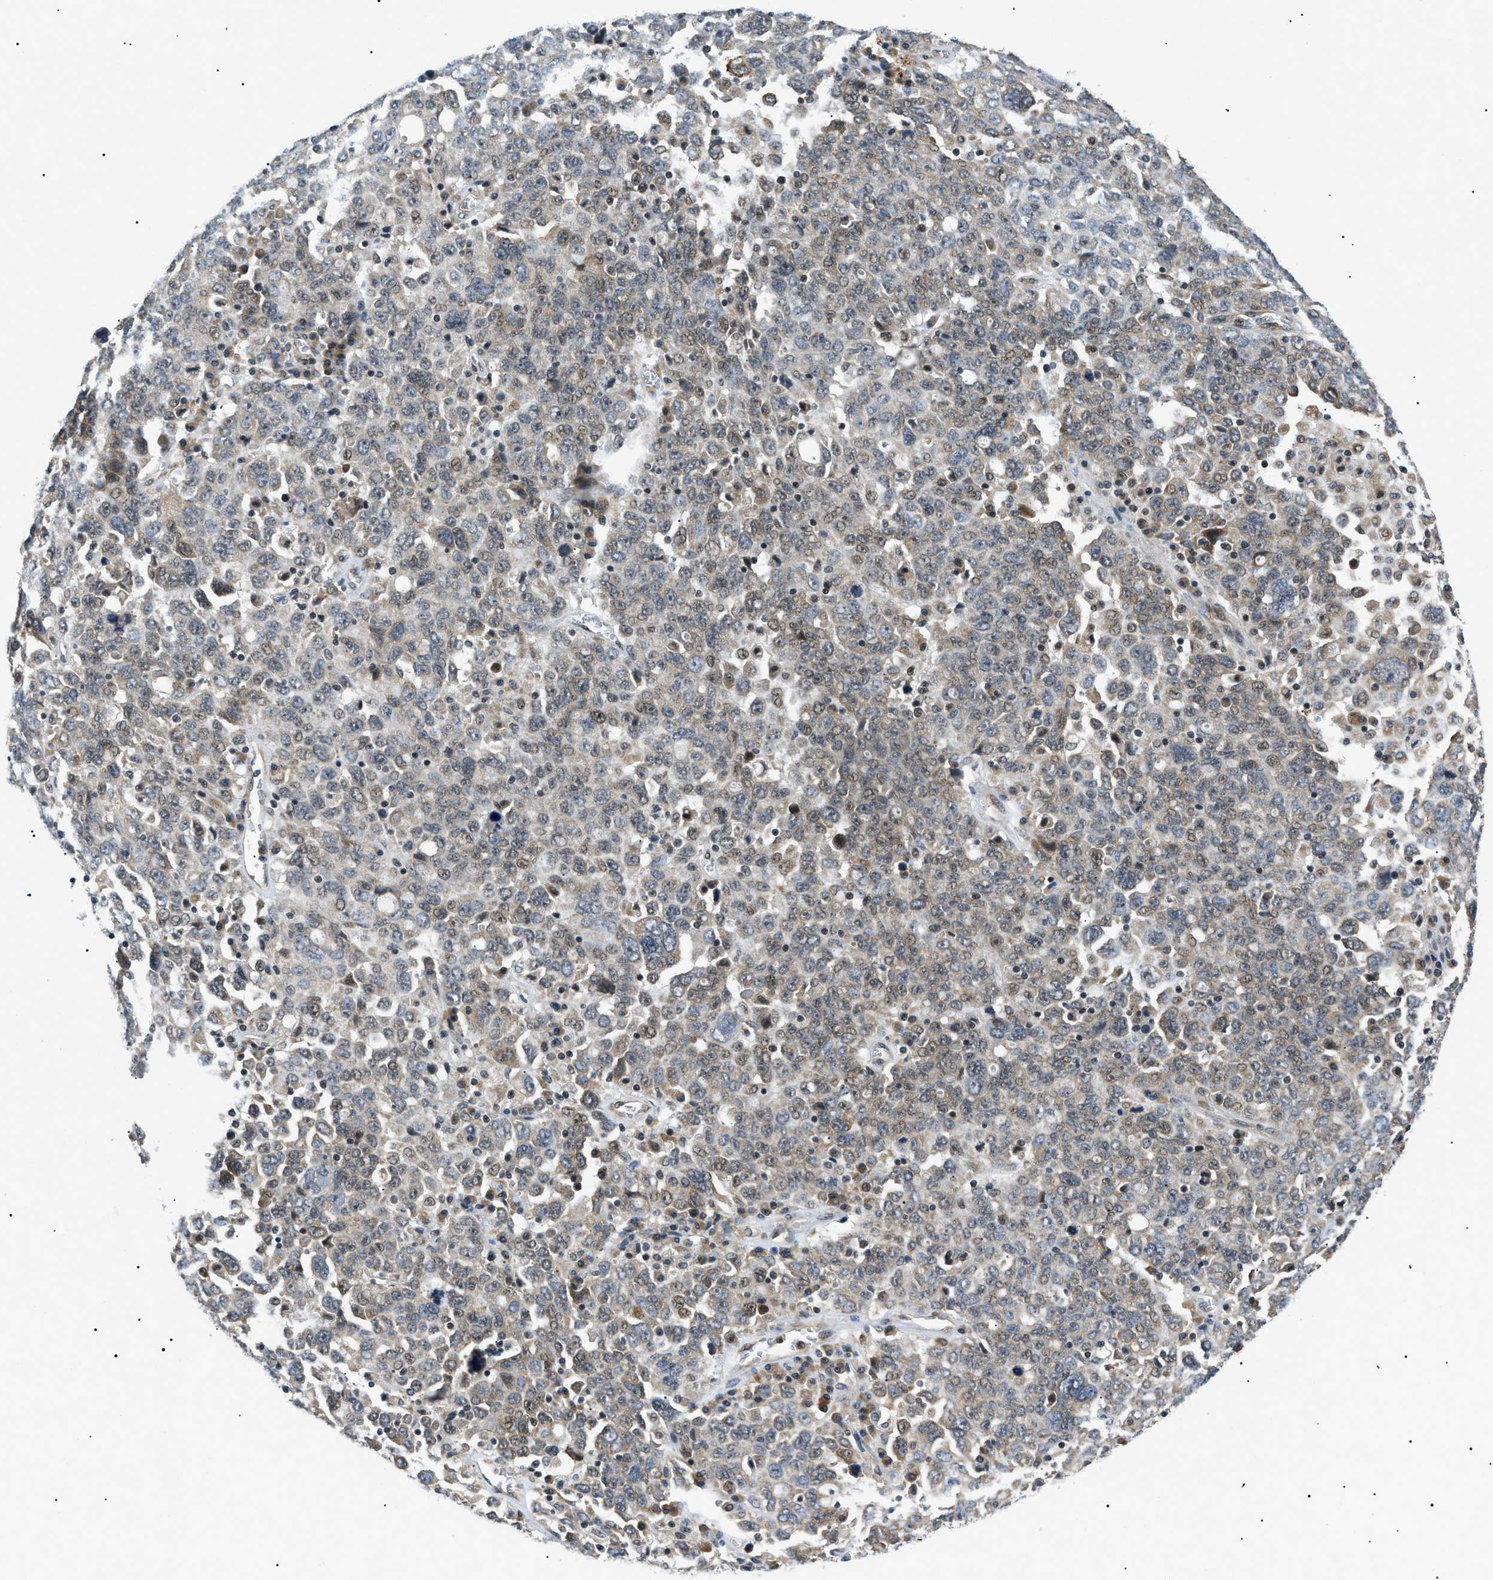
{"staining": {"intensity": "moderate", "quantity": ">75%", "location": "cytoplasmic/membranous,nuclear"}, "tissue": "ovarian cancer", "cell_type": "Tumor cells", "image_type": "cancer", "snomed": [{"axis": "morphology", "description": "Carcinoma, endometroid"}, {"axis": "topography", "description": "Ovary"}], "caption": "Immunohistochemistry (IHC) of ovarian cancer (endometroid carcinoma) reveals medium levels of moderate cytoplasmic/membranous and nuclear staining in approximately >75% of tumor cells.", "gene": "CWC25", "patient": {"sex": "female", "age": 62}}